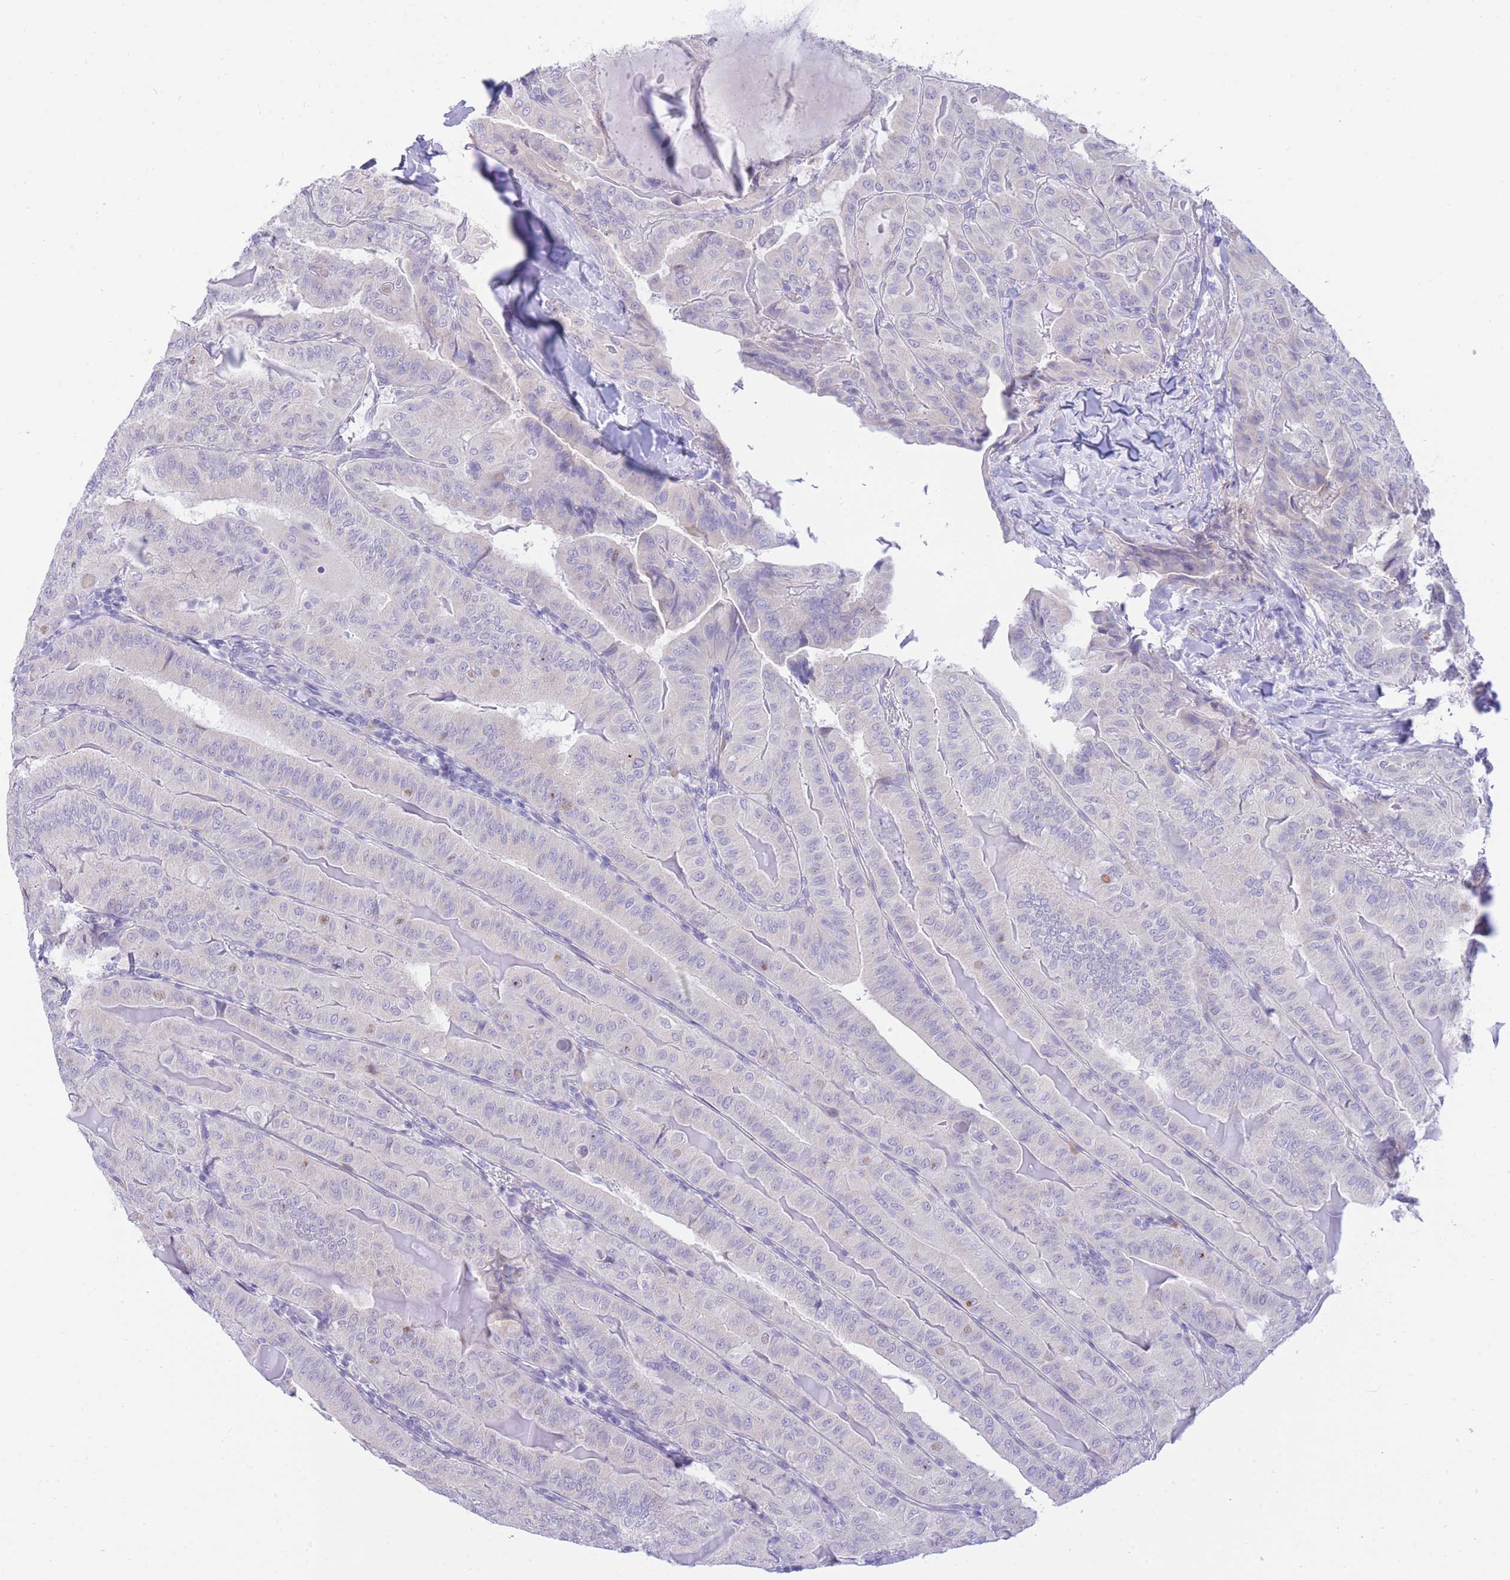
{"staining": {"intensity": "negative", "quantity": "none", "location": "none"}, "tissue": "thyroid cancer", "cell_type": "Tumor cells", "image_type": "cancer", "snomed": [{"axis": "morphology", "description": "Papillary adenocarcinoma, NOS"}, {"axis": "topography", "description": "Thyroid gland"}], "caption": "A histopathology image of human papillary adenocarcinoma (thyroid) is negative for staining in tumor cells.", "gene": "SSUH2", "patient": {"sex": "female", "age": 68}}